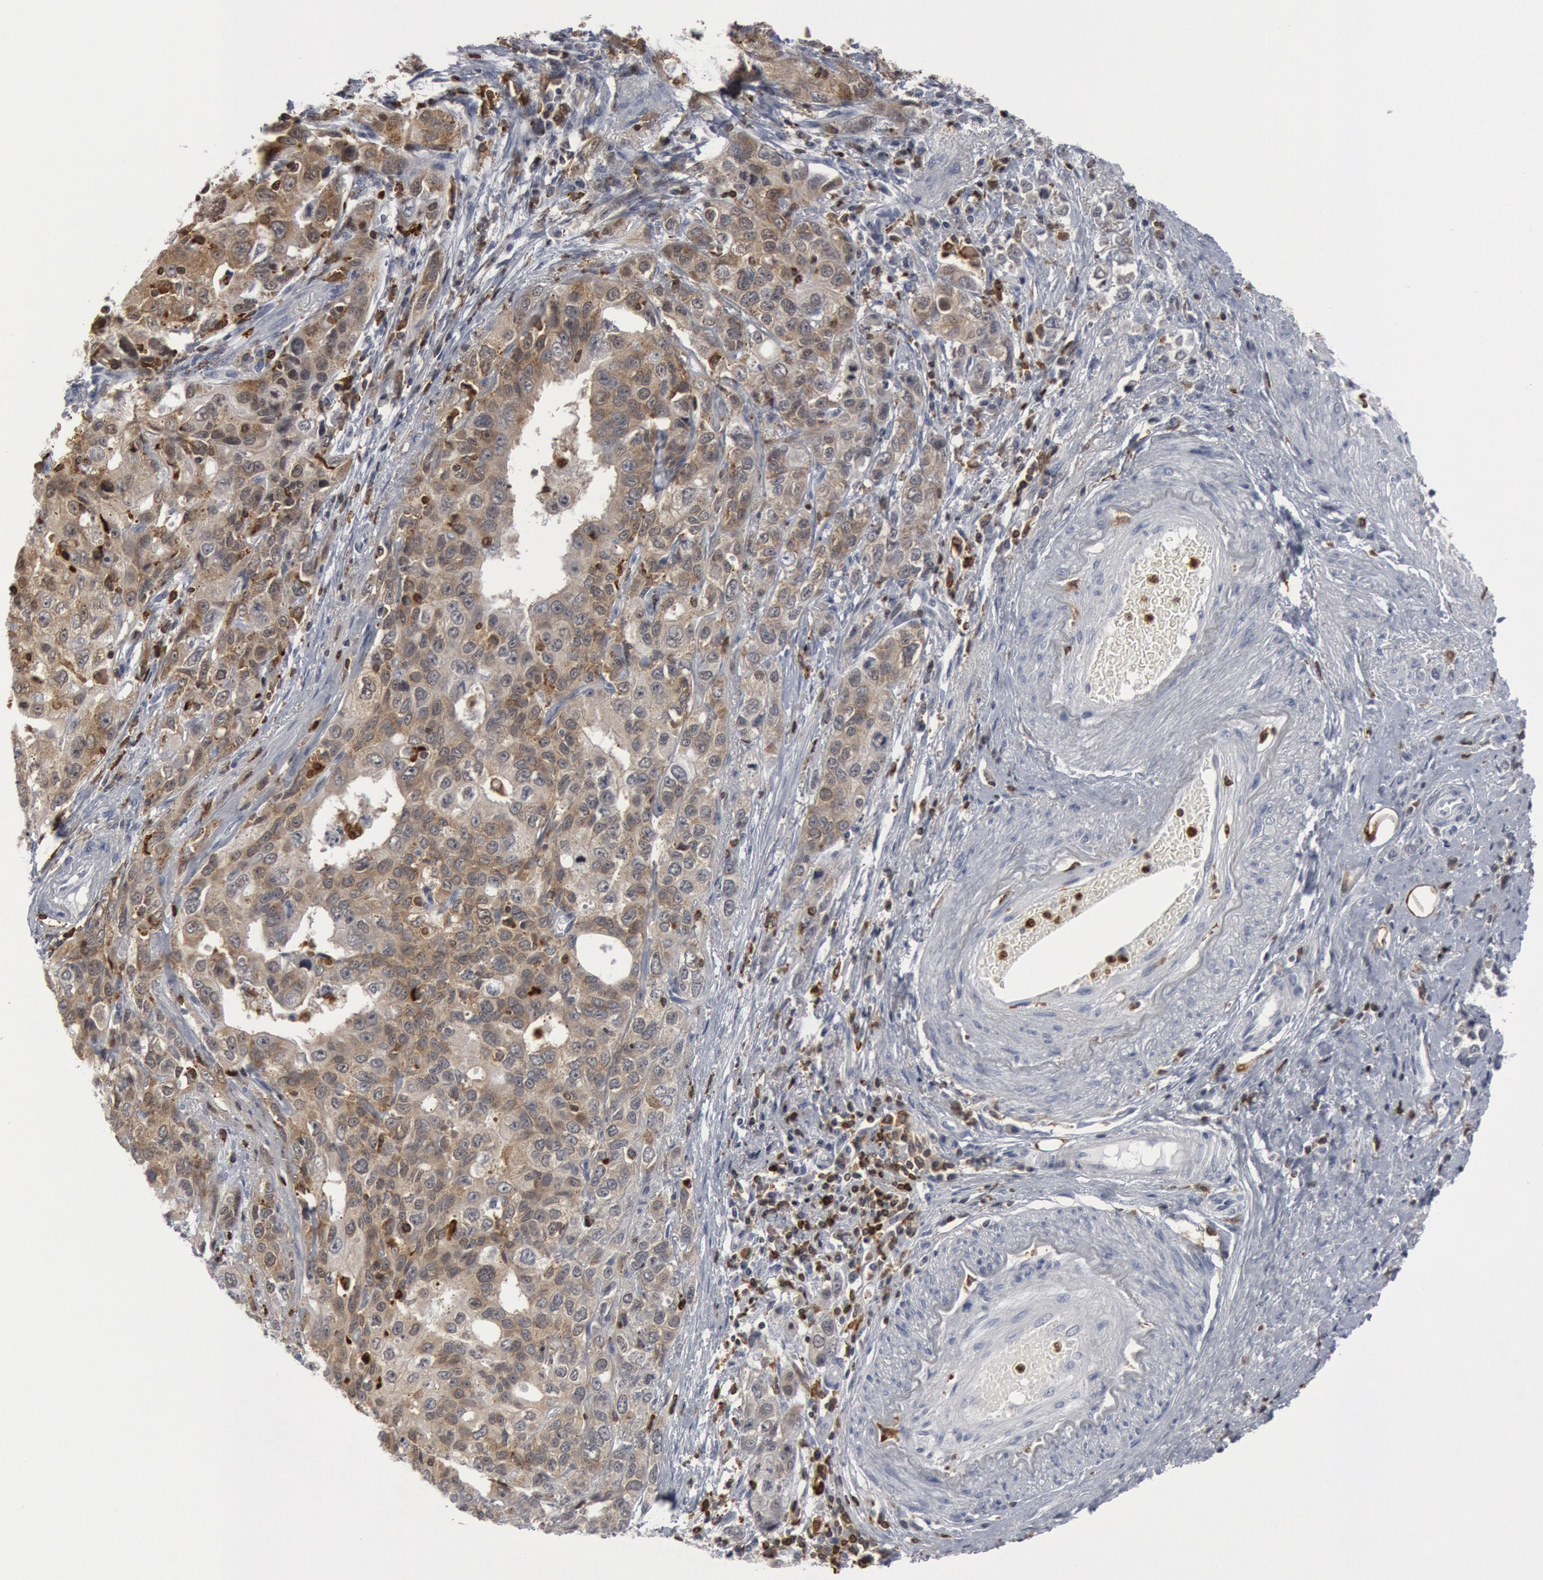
{"staining": {"intensity": "weak", "quantity": ">75%", "location": "cytoplasmic/membranous,nuclear"}, "tissue": "stomach cancer", "cell_type": "Tumor cells", "image_type": "cancer", "snomed": [{"axis": "morphology", "description": "Adenocarcinoma, NOS"}, {"axis": "topography", "description": "Stomach, upper"}], "caption": "This is a photomicrograph of IHC staining of stomach cancer (adenocarcinoma), which shows weak expression in the cytoplasmic/membranous and nuclear of tumor cells.", "gene": "PTPN6", "patient": {"sex": "male", "age": 76}}